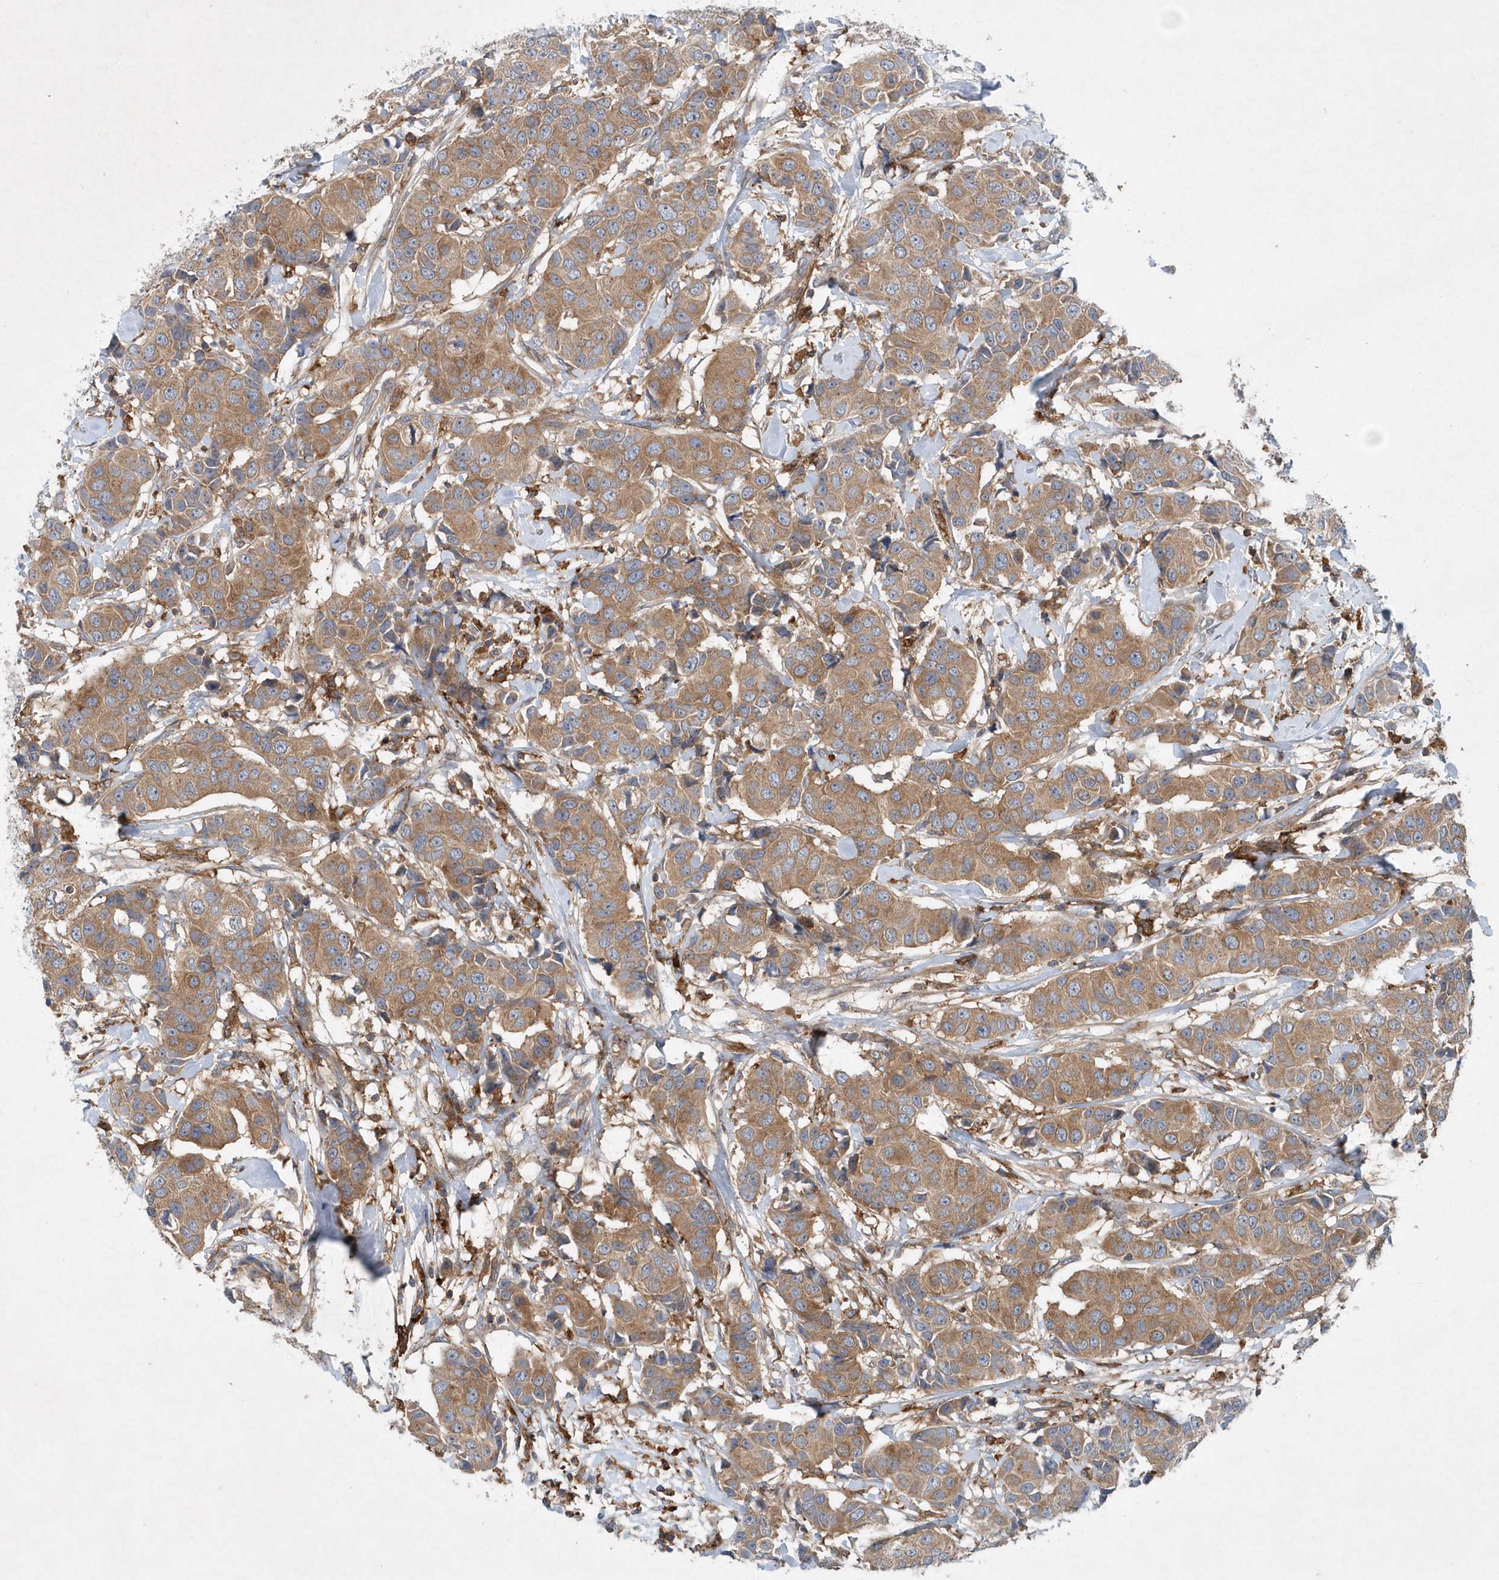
{"staining": {"intensity": "moderate", "quantity": ">75%", "location": "cytoplasmic/membranous"}, "tissue": "breast cancer", "cell_type": "Tumor cells", "image_type": "cancer", "snomed": [{"axis": "morphology", "description": "Normal tissue, NOS"}, {"axis": "morphology", "description": "Duct carcinoma"}, {"axis": "topography", "description": "Breast"}], "caption": "IHC (DAB (3,3'-diaminobenzidine)) staining of invasive ductal carcinoma (breast) reveals moderate cytoplasmic/membranous protein expression in about >75% of tumor cells.", "gene": "P2RY10", "patient": {"sex": "female", "age": 39}}